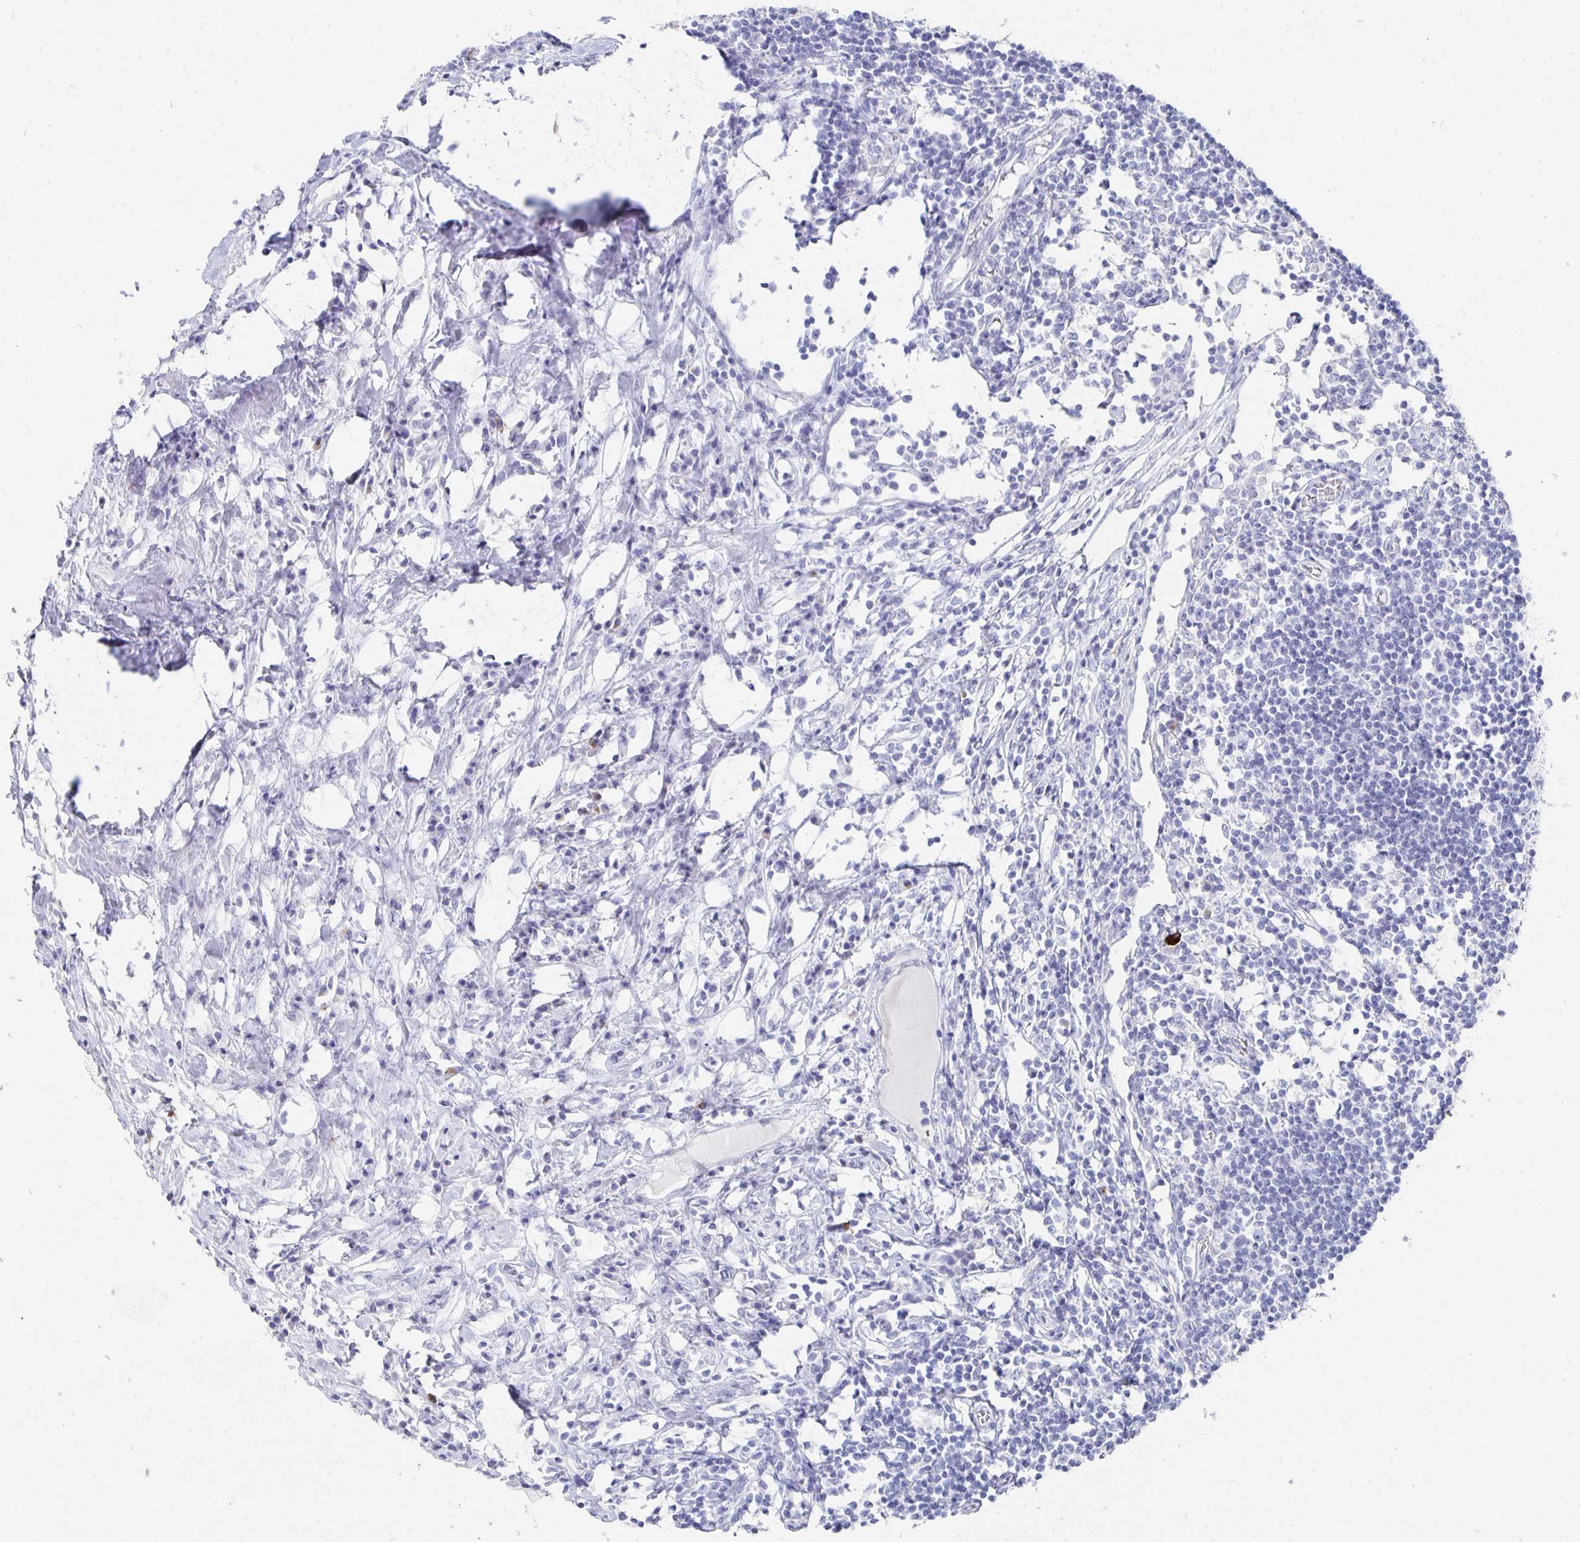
{"staining": {"intensity": "negative", "quantity": "none", "location": "none"}, "tissue": "lymph node", "cell_type": "Germinal center cells", "image_type": "normal", "snomed": [{"axis": "morphology", "description": "Normal tissue, NOS"}, {"axis": "topography", "description": "Lymph node"}], "caption": "Lymph node stained for a protein using immunohistochemistry (IHC) reveals no staining germinal center cells.", "gene": "PRDM7", "patient": {"sex": "male", "age": 67}}